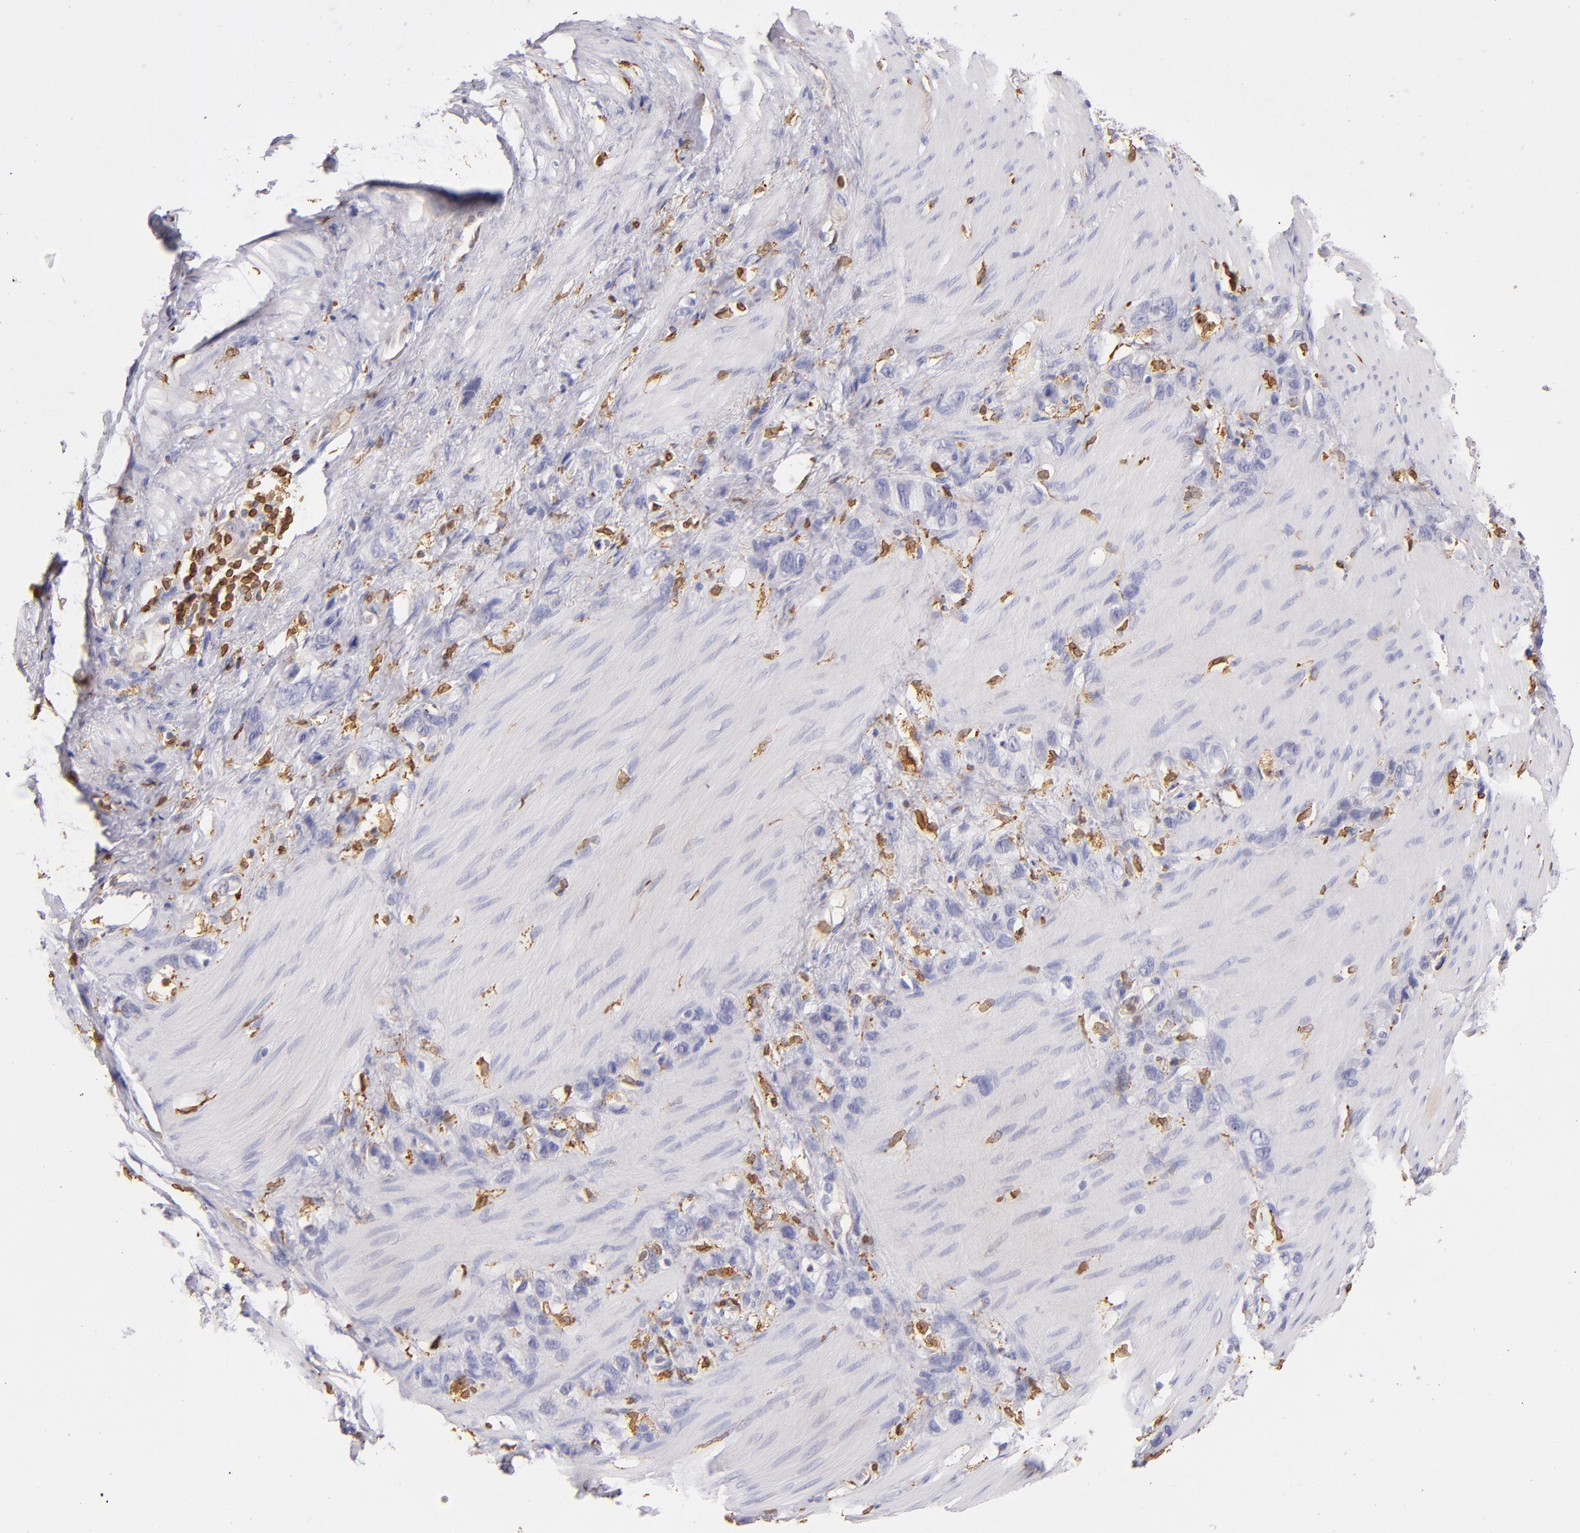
{"staining": {"intensity": "negative", "quantity": "none", "location": "none"}, "tissue": "stomach cancer", "cell_type": "Tumor cells", "image_type": "cancer", "snomed": [{"axis": "morphology", "description": "Normal tissue, NOS"}, {"axis": "morphology", "description": "Adenocarcinoma, NOS"}, {"axis": "morphology", "description": "Adenocarcinoma, High grade"}, {"axis": "topography", "description": "Stomach, upper"}, {"axis": "topography", "description": "Stomach"}], "caption": "This is an immunohistochemistry photomicrograph of adenocarcinoma (high-grade) (stomach). There is no positivity in tumor cells.", "gene": "CD74", "patient": {"sex": "female", "age": 65}}